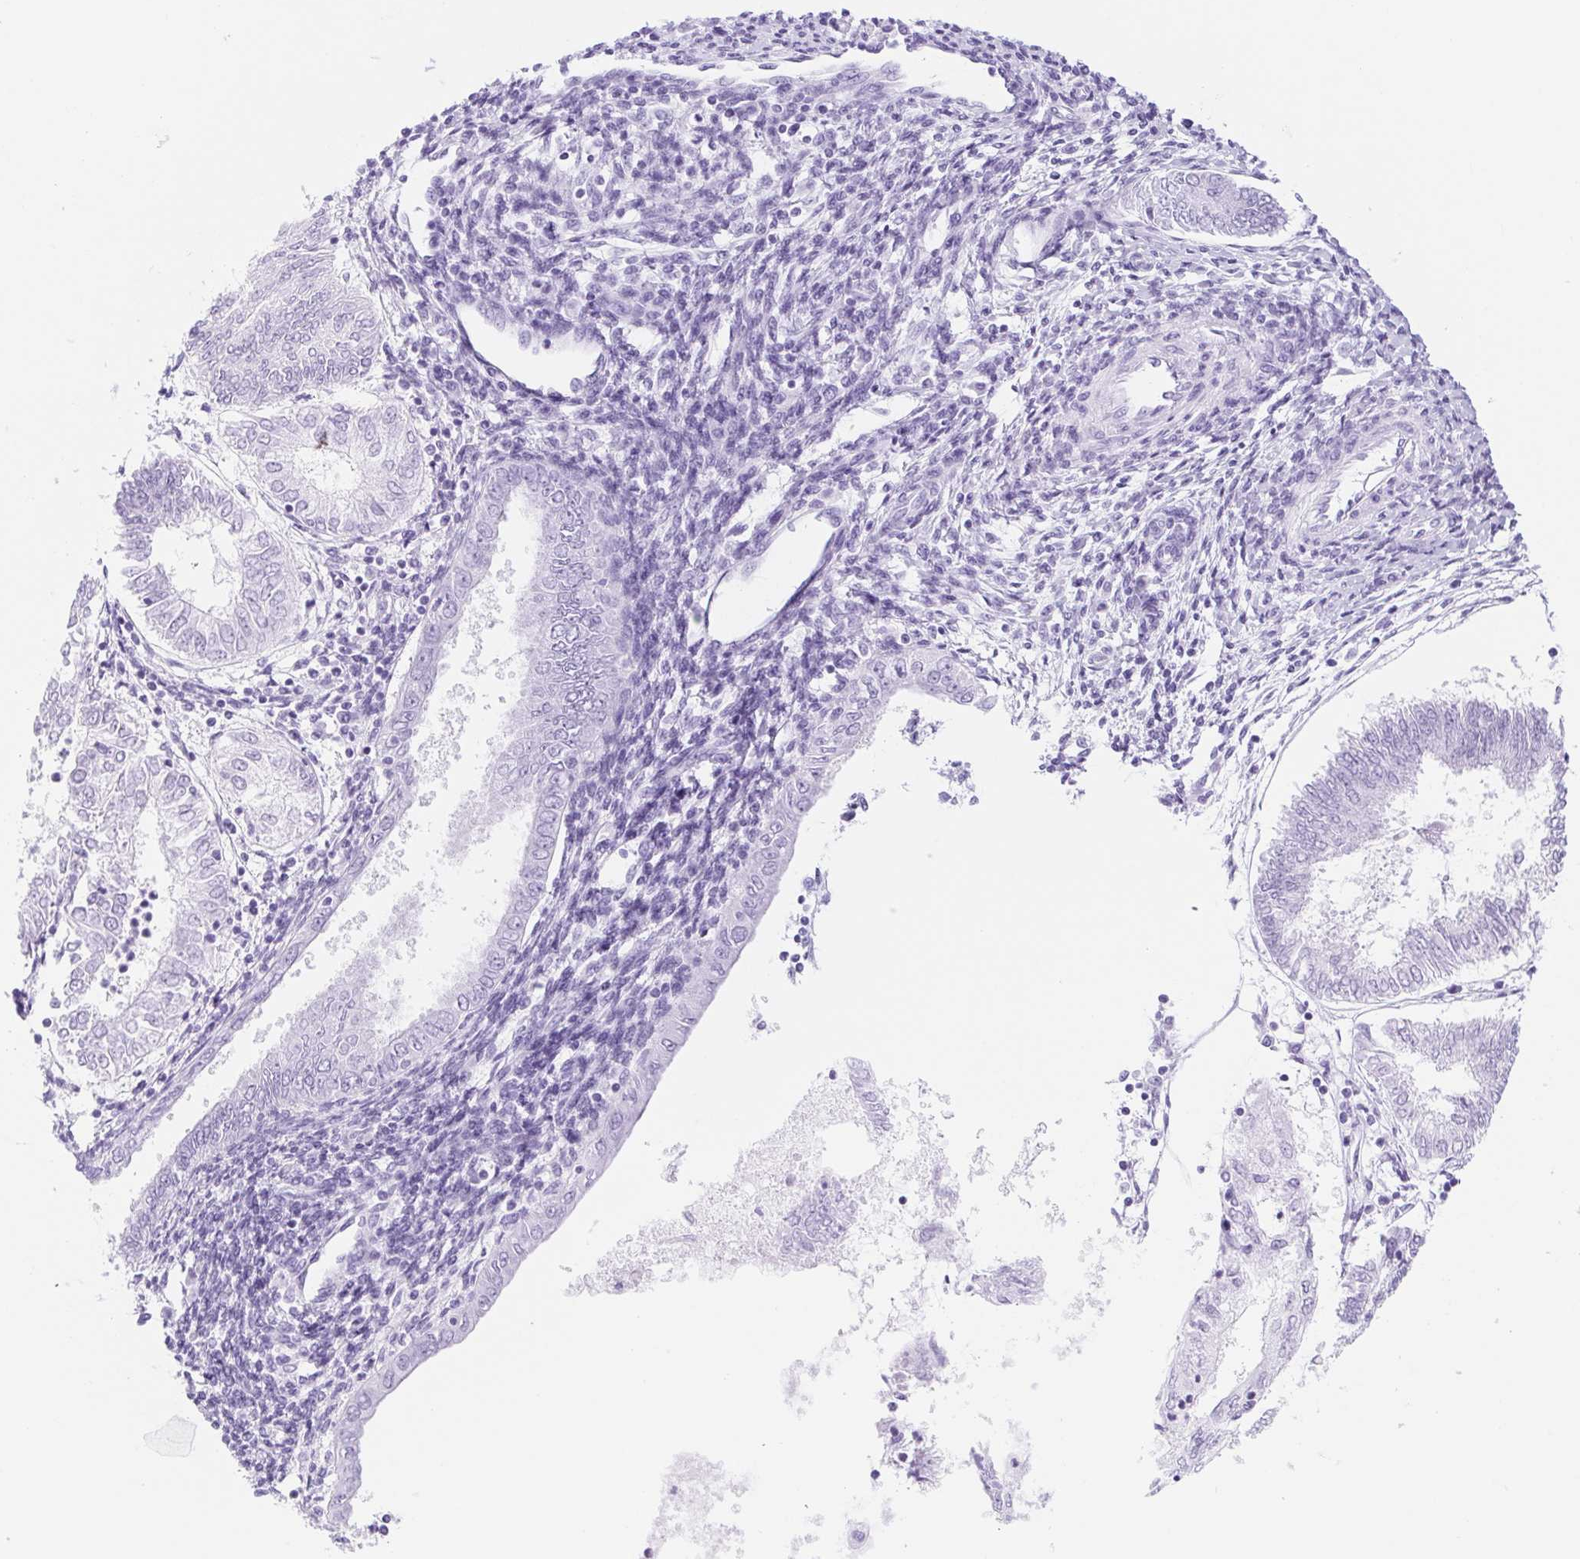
{"staining": {"intensity": "negative", "quantity": "none", "location": "none"}, "tissue": "endometrial cancer", "cell_type": "Tumor cells", "image_type": "cancer", "snomed": [{"axis": "morphology", "description": "Adenocarcinoma, NOS"}, {"axis": "topography", "description": "Endometrium"}], "caption": "Endometrial cancer was stained to show a protein in brown. There is no significant positivity in tumor cells.", "gene": "CYP21A2", "patient": {"sex": "female", "age": 68}}